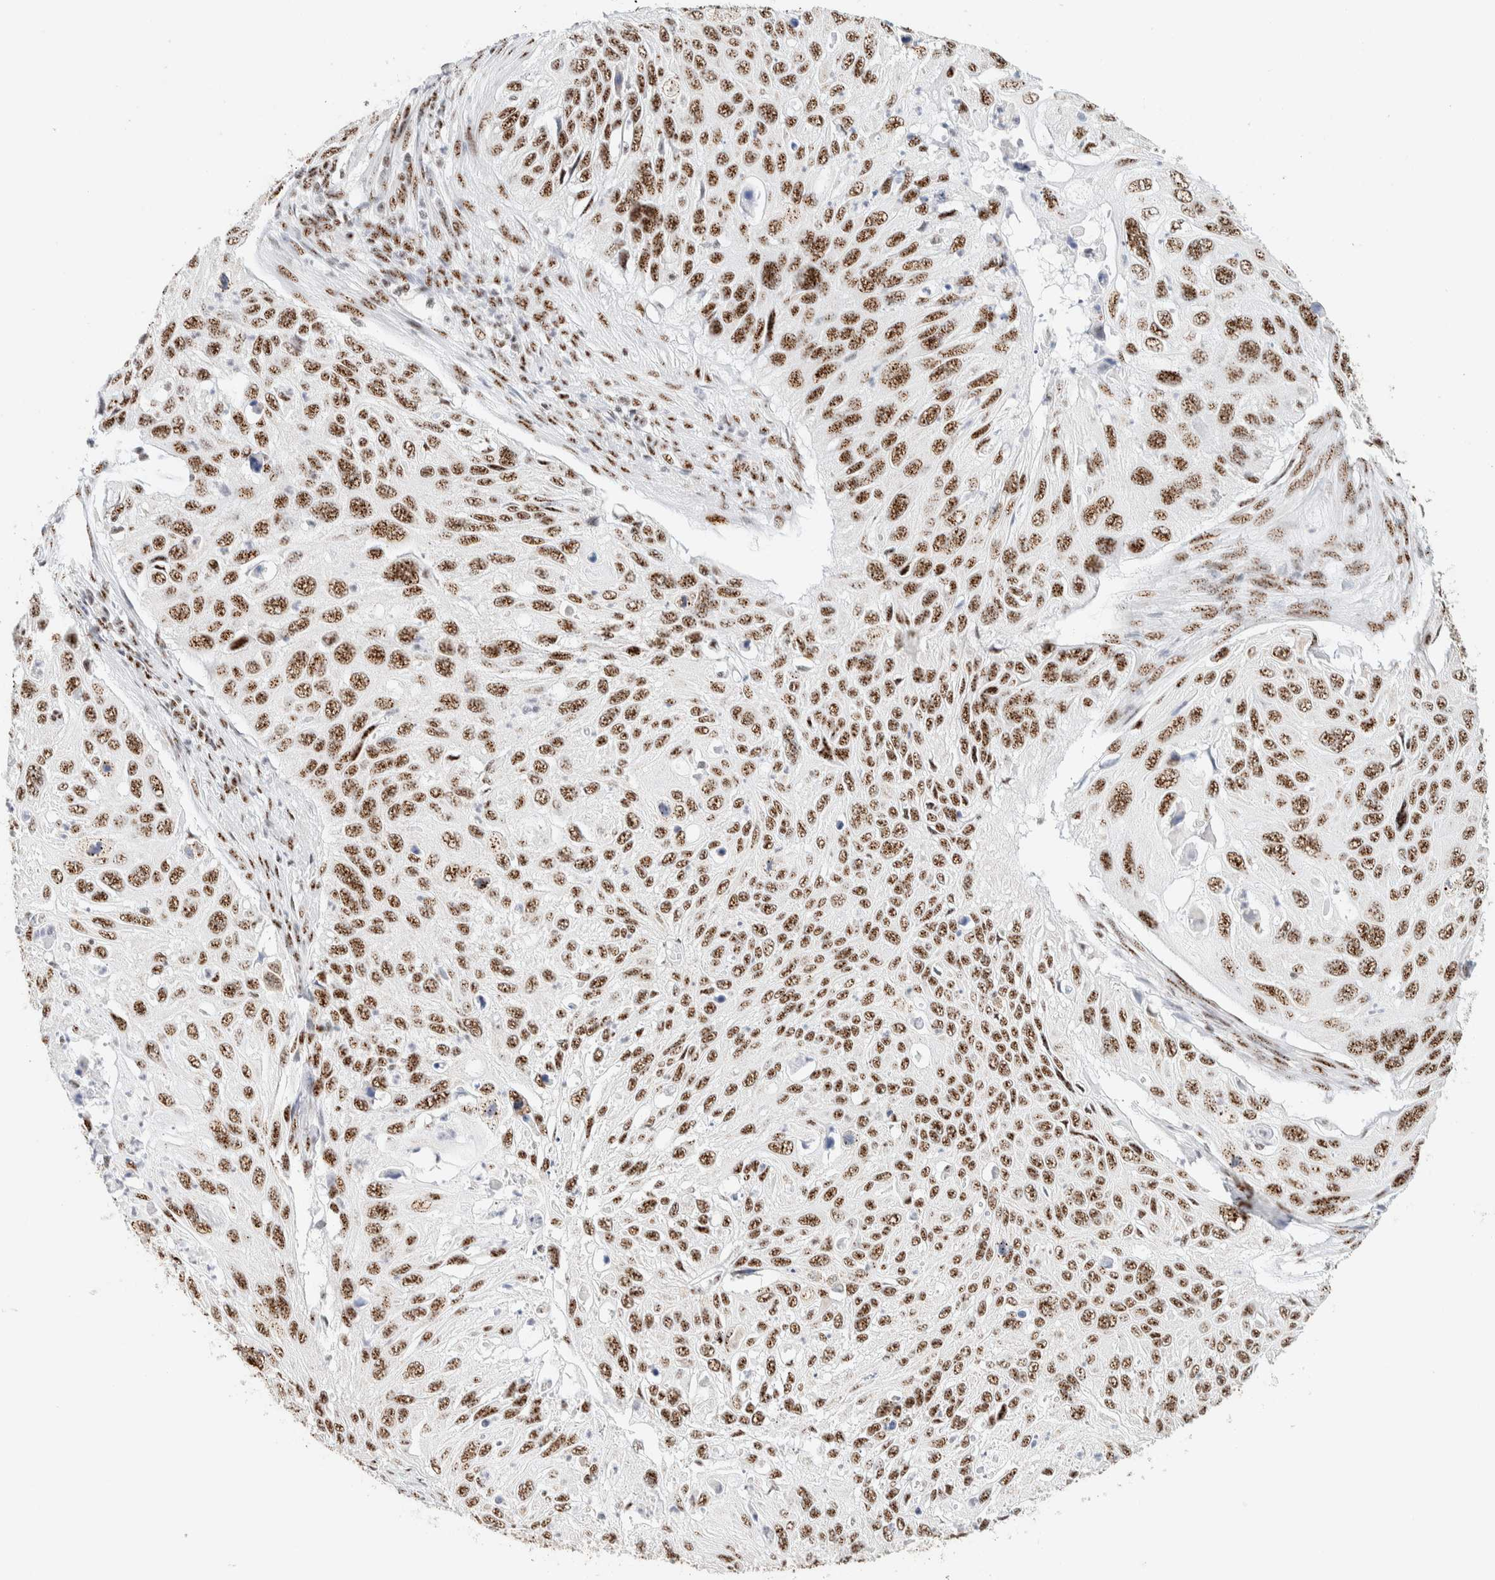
{"staining": {"intensity": "moderate", "quantity": ">75%", "location": "nuclear"}, "tissue": "cervical cancer", "cell_type": "Tumor cells", "image_type": "cancer", "snomed": [{"axis": "morphology", "description": "Squamous cell carcinoma, NOS"}, {"axis": "topography", "description": "Cervix"}], "caption": "Immunohistochemical staining of human squamous cell carcinoma (cervical) demonstrates moderate nuclear protein expression in about >75% of tumor cells.", "gene": "SON", "patient": {"sex": "female", "age": 70}}